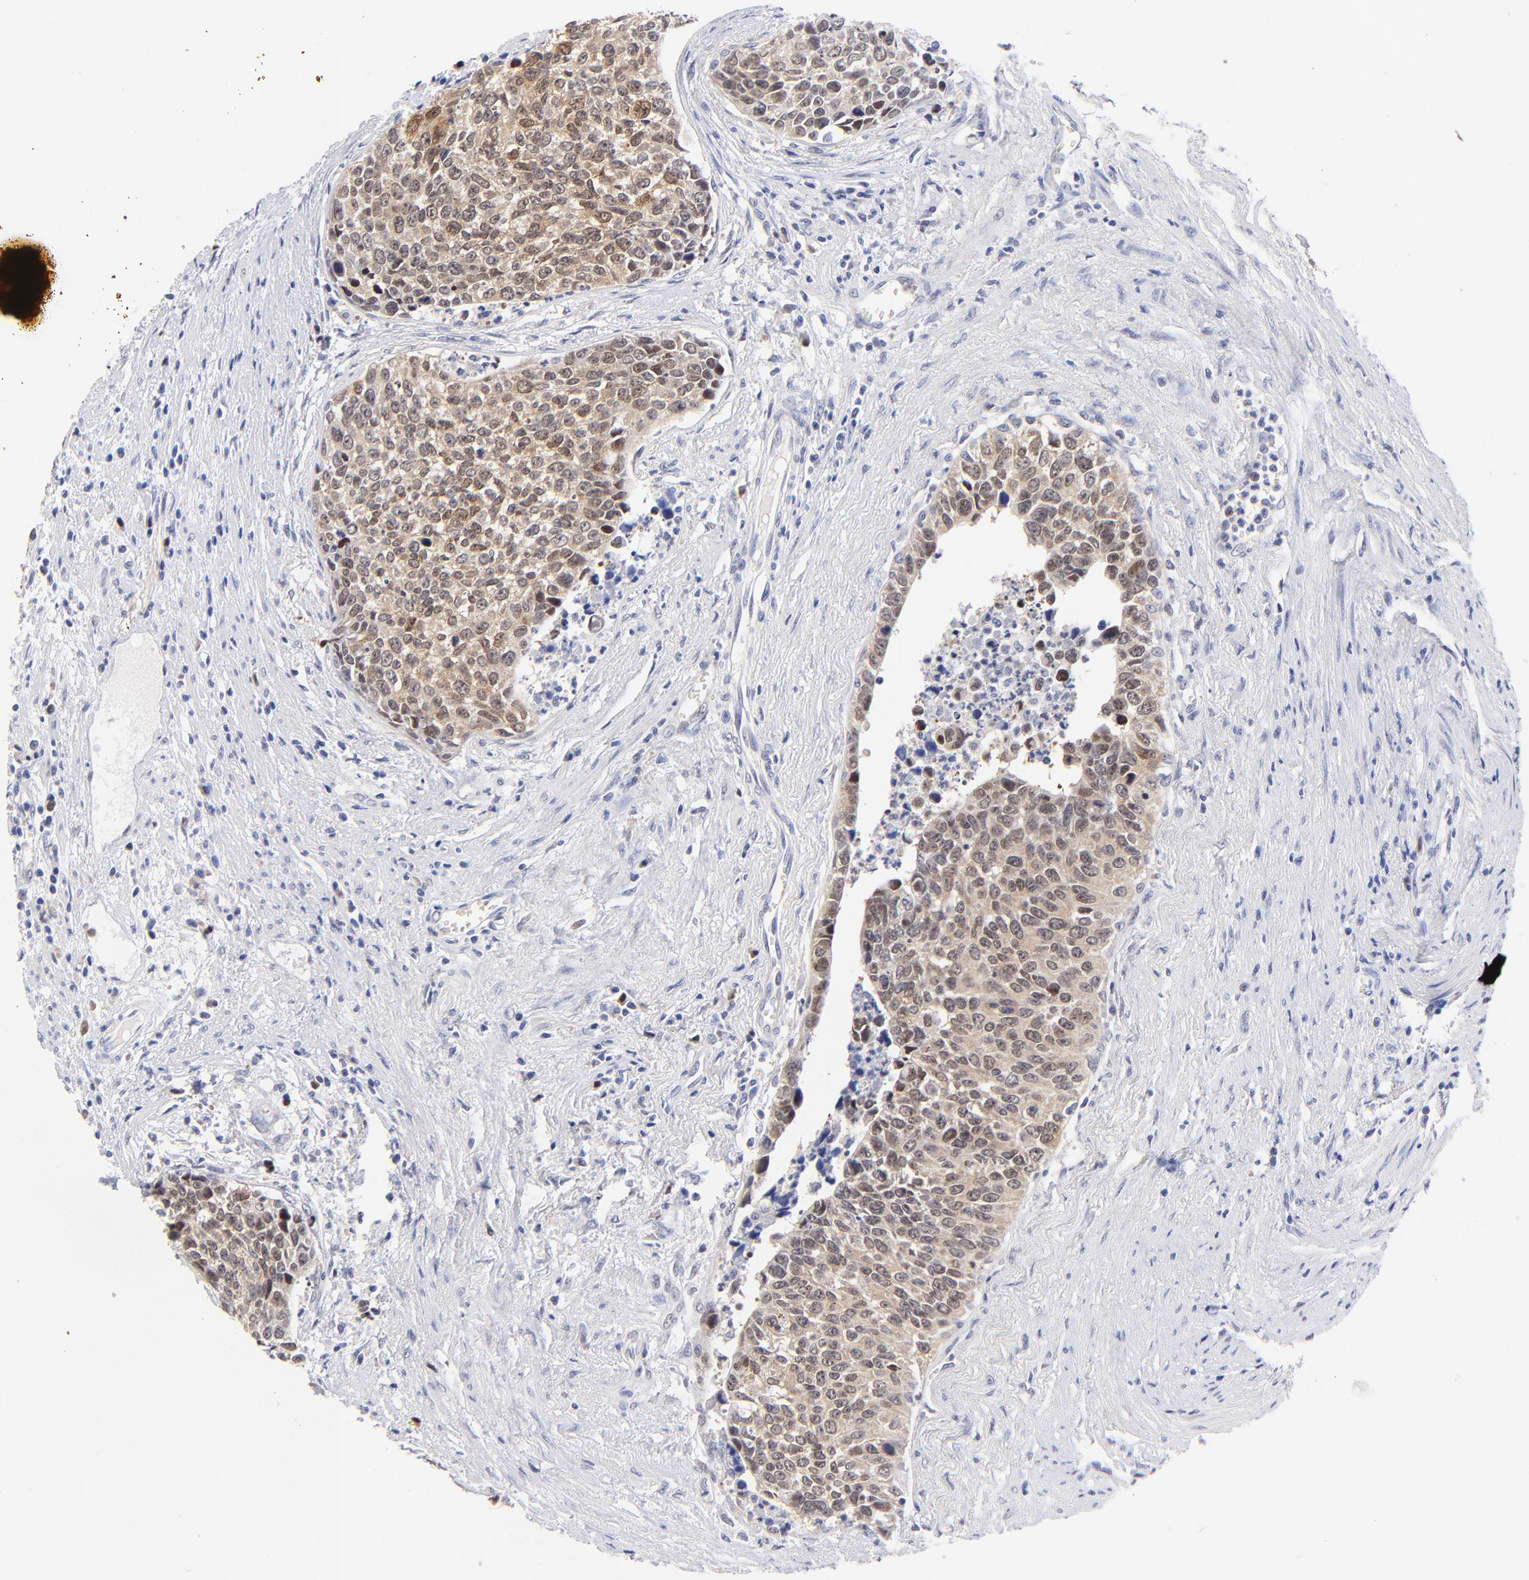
{"staining": {"intensity": "moderate", "quantity": ">75%", "location": "cytoplasmic/membranous,nuclear"}, "tissue": "urothelial cancer", "cell_type": "Tumor cells", "image_type": "cancer", "snomed": [{"axis": "morphology", "description": "Urothelial carcinoma, High grade"}, {"axis": "topography", "description": "Urinary bladder"}], "caption": "About >75% of tumor cells in high-grade urothelial carcinoma demonstrate moderate cytoplasmic/membranous and nuclear protein positivity as visualized by brown immunohistochemical staining.", "gene": "ZNF155", "patient": {"sex": "male", "age": 81}}